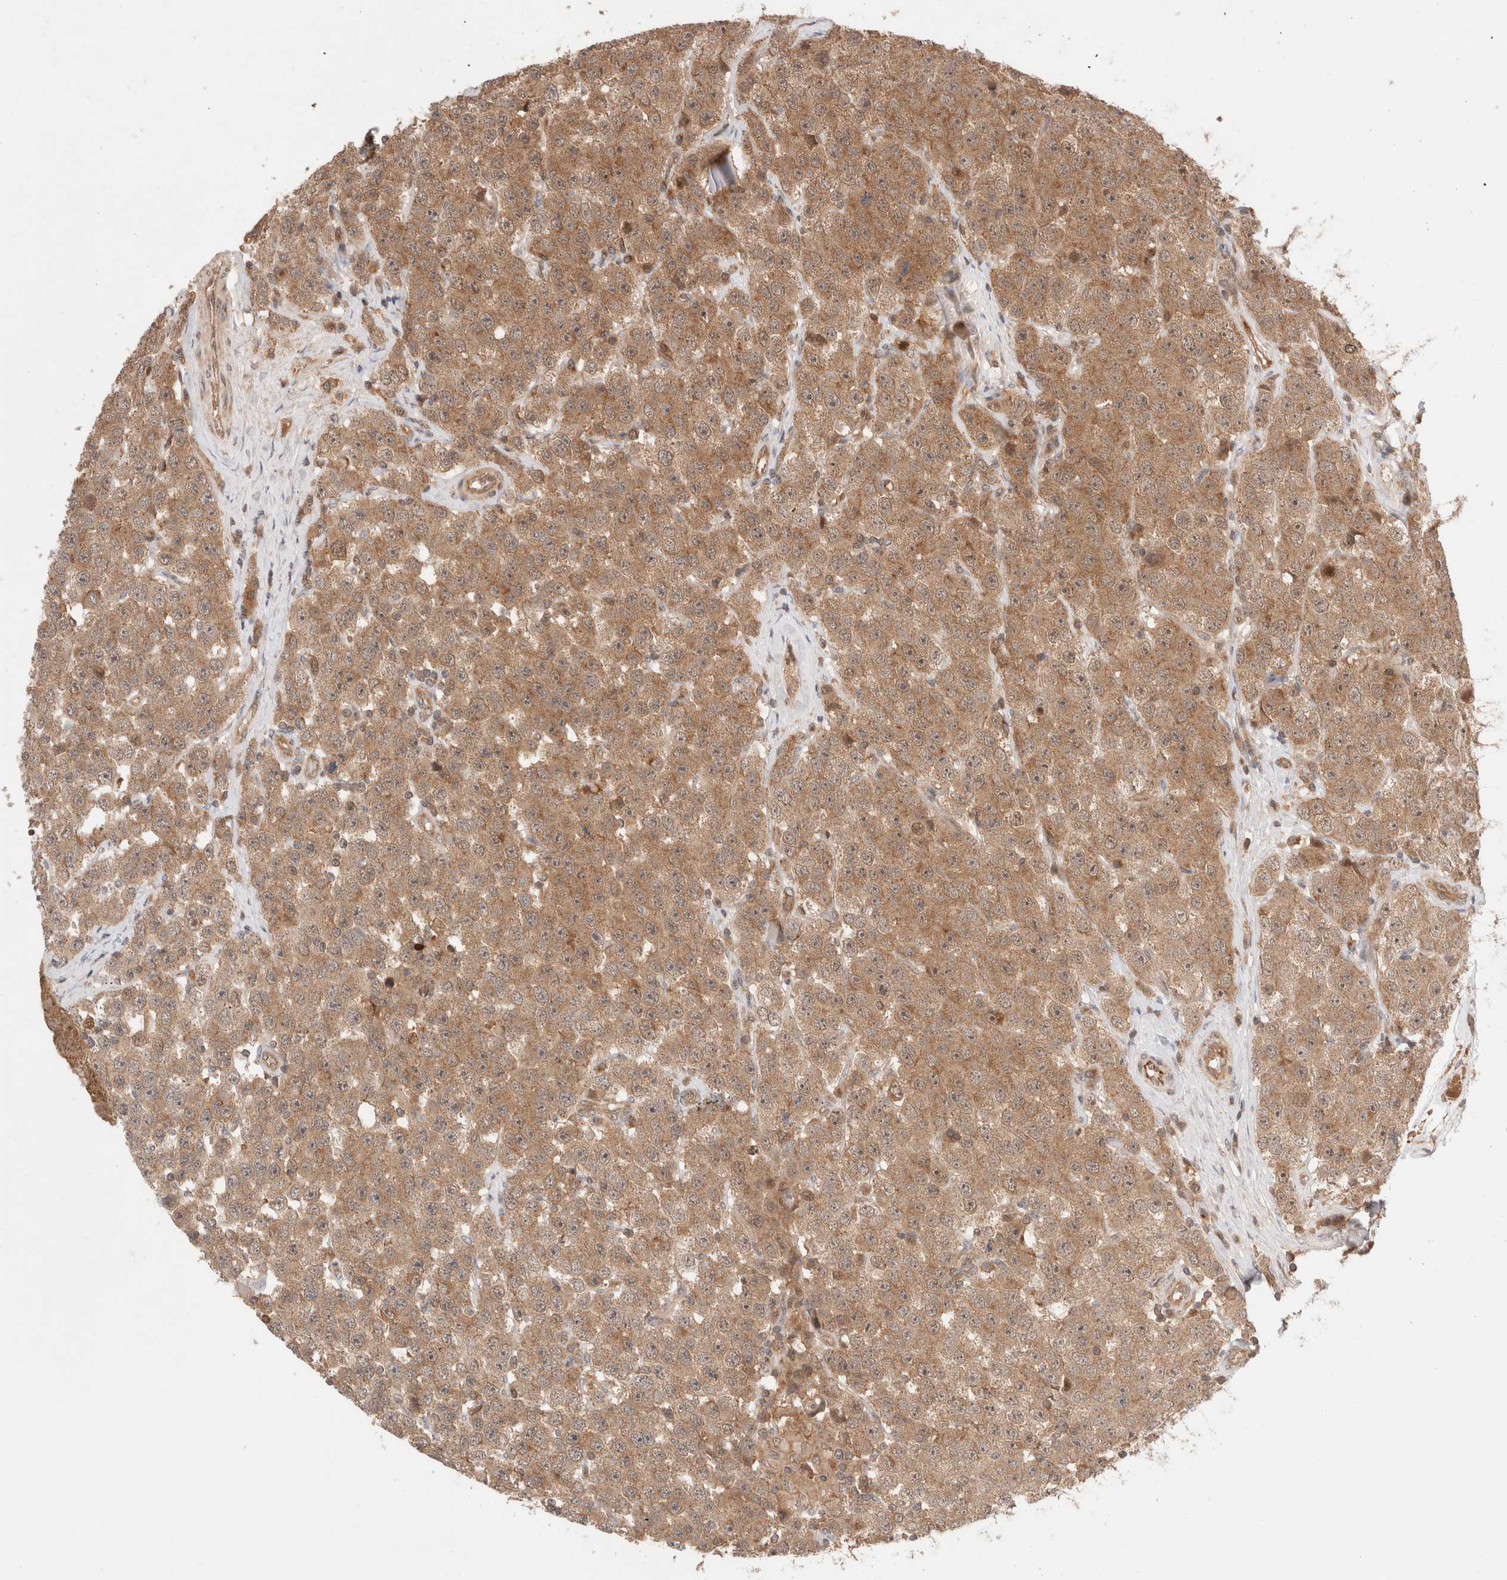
{"staining": {"intensity": "moderate", "quantity": ">75%", "location": "cytoplasmic/membranous"}, "tissue": "testis cancer", "cell_type": "Tumor cells", "image_type": "cancer", "snomed": [{"axis": "morphology", "description": "Seminoma, NOS"}, {"axis": "morphology", "description": "Carcinoma, Embryonal, NOS"}, {"axis": "topography", "description": "Testis"}], "caption": "Moderate cytoplasmic/membranous protein positivity is identified in approximately >75% of tumor cells in seminoma (testis).", "gene": "SIKE1", "patient": {"sex": "male", "age": 28}}